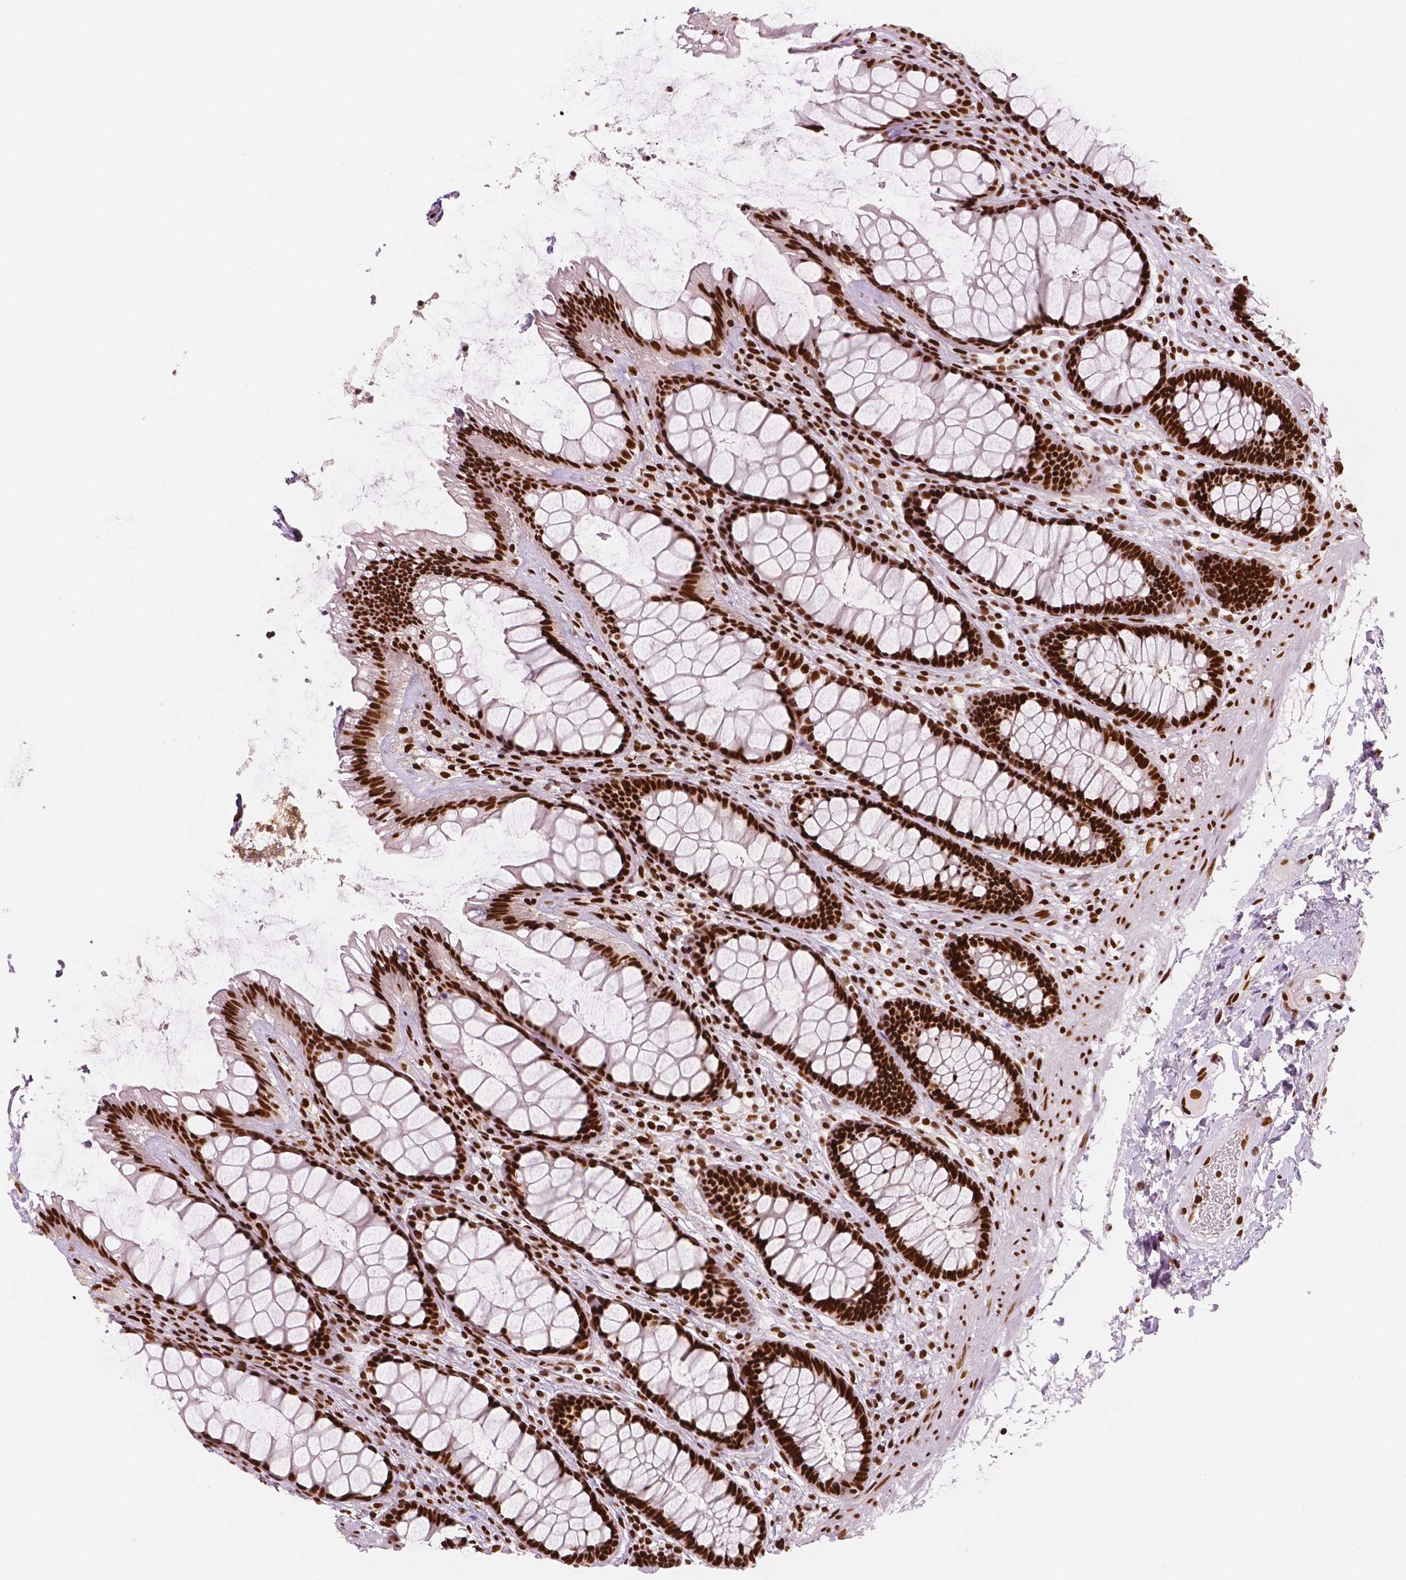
{"staining": {"intensity": "strong", "quantity": ">75%", "location": "nuclear"}, "tissue": "rectum", "cell_type": "Glandular cells", "image_type": "normal", "snomed": [{"axis": "morphology", "description": "Normal tissue, NOS"}, {"axis": "topography", "description": "Rectum"}], "caption": "Protein staining displays strong nuclear expression in approximately >75% of glandular cells in unremarkable rectum.", "gene": "BRD4", "patient": {"sex": "male", "age": 72}}